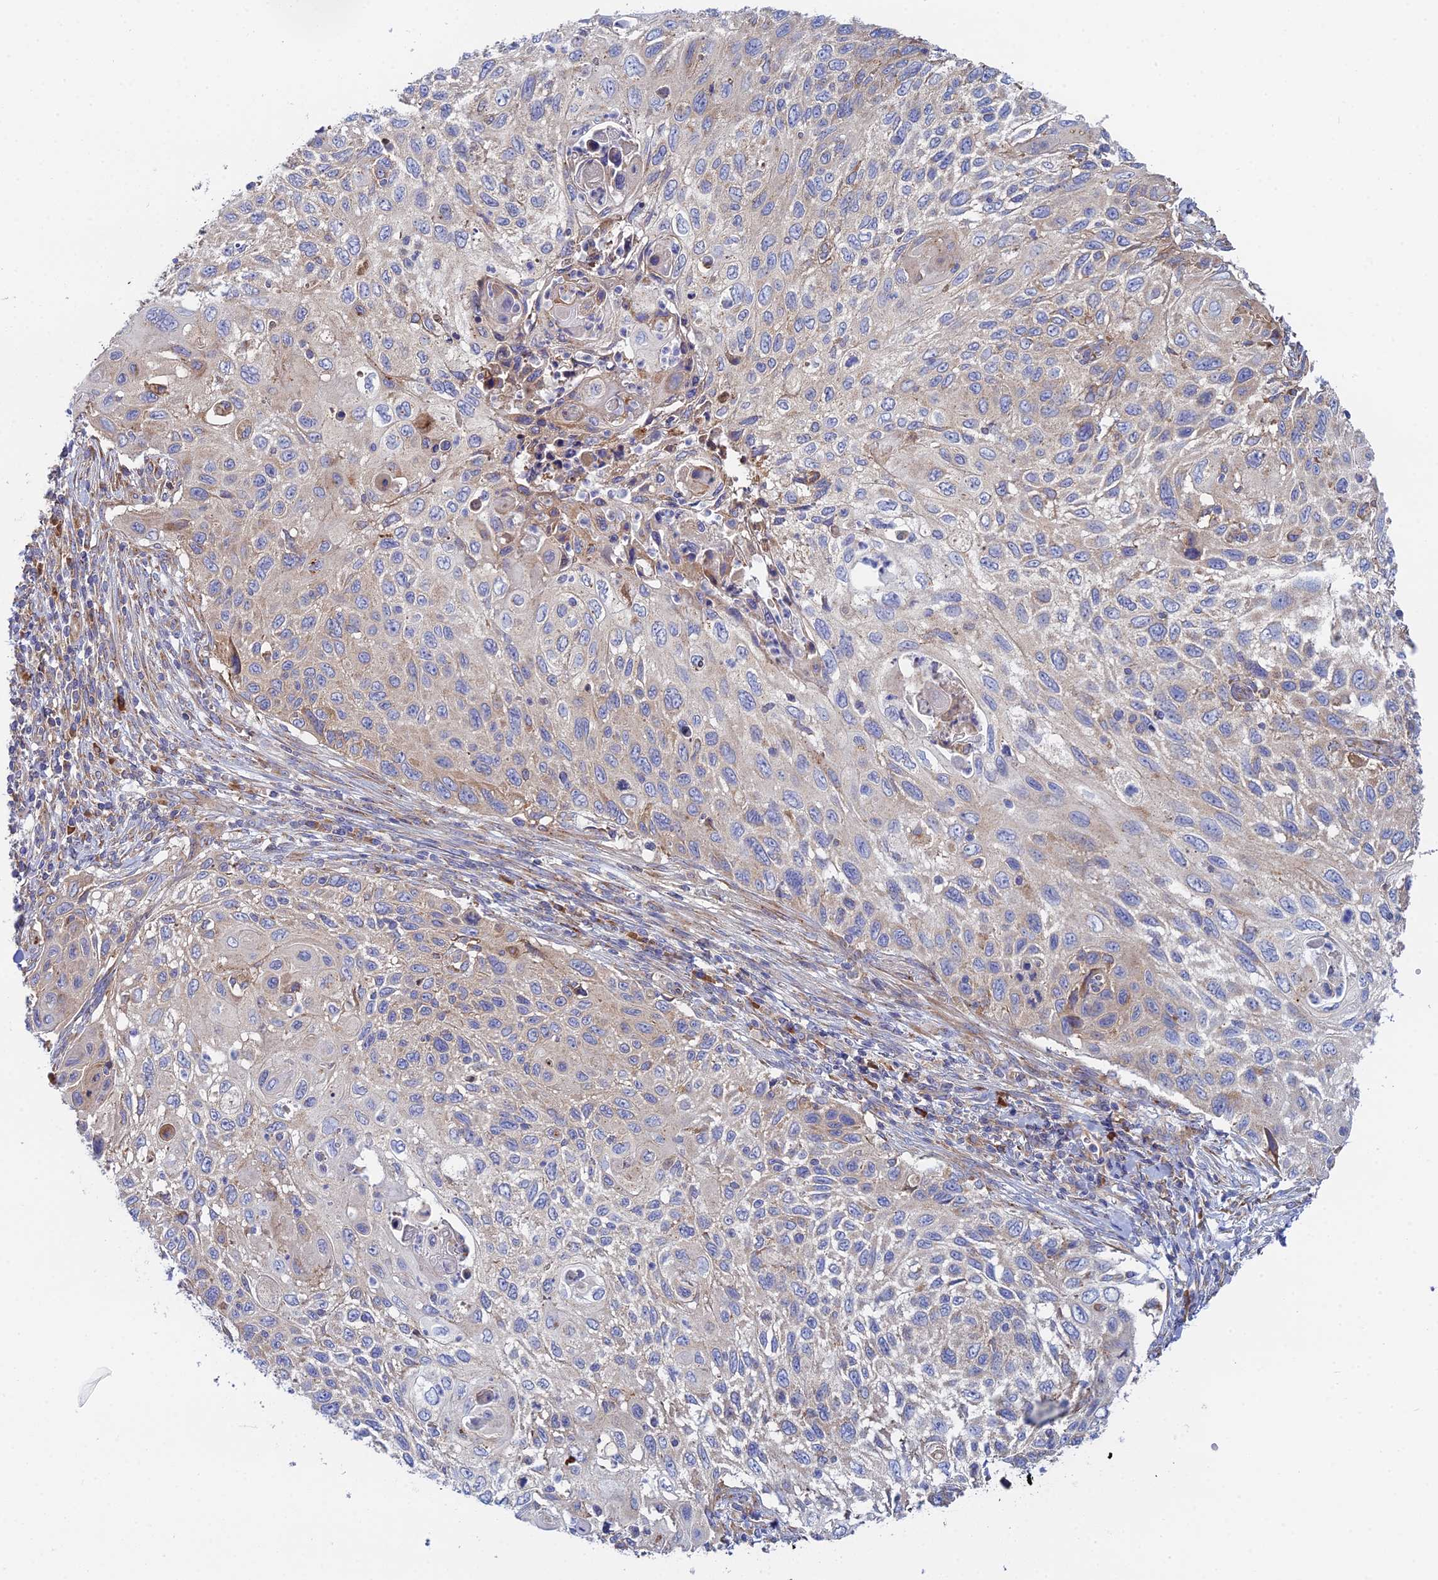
{"staining": {"intensity": "weak", "quantity": "<25%", "location": "cytoplasmic/membranous"}, "tissue": "cervical cancer", "cell_type": "Tumor cells", "image_type": "cancer", "snomed": [{"axis": "morphology", "description": "Squamous cell carcinoma, NOS"}, {"axis": "topography", "description": "Cervix"}], "caption": "Immunohistochemistry image of human cervical cancer stained for a protein (brown), which demonstrates no expression in tumor cells.", "gene": "CLCN3", "patient": {"sex": "female", "age": 70}}